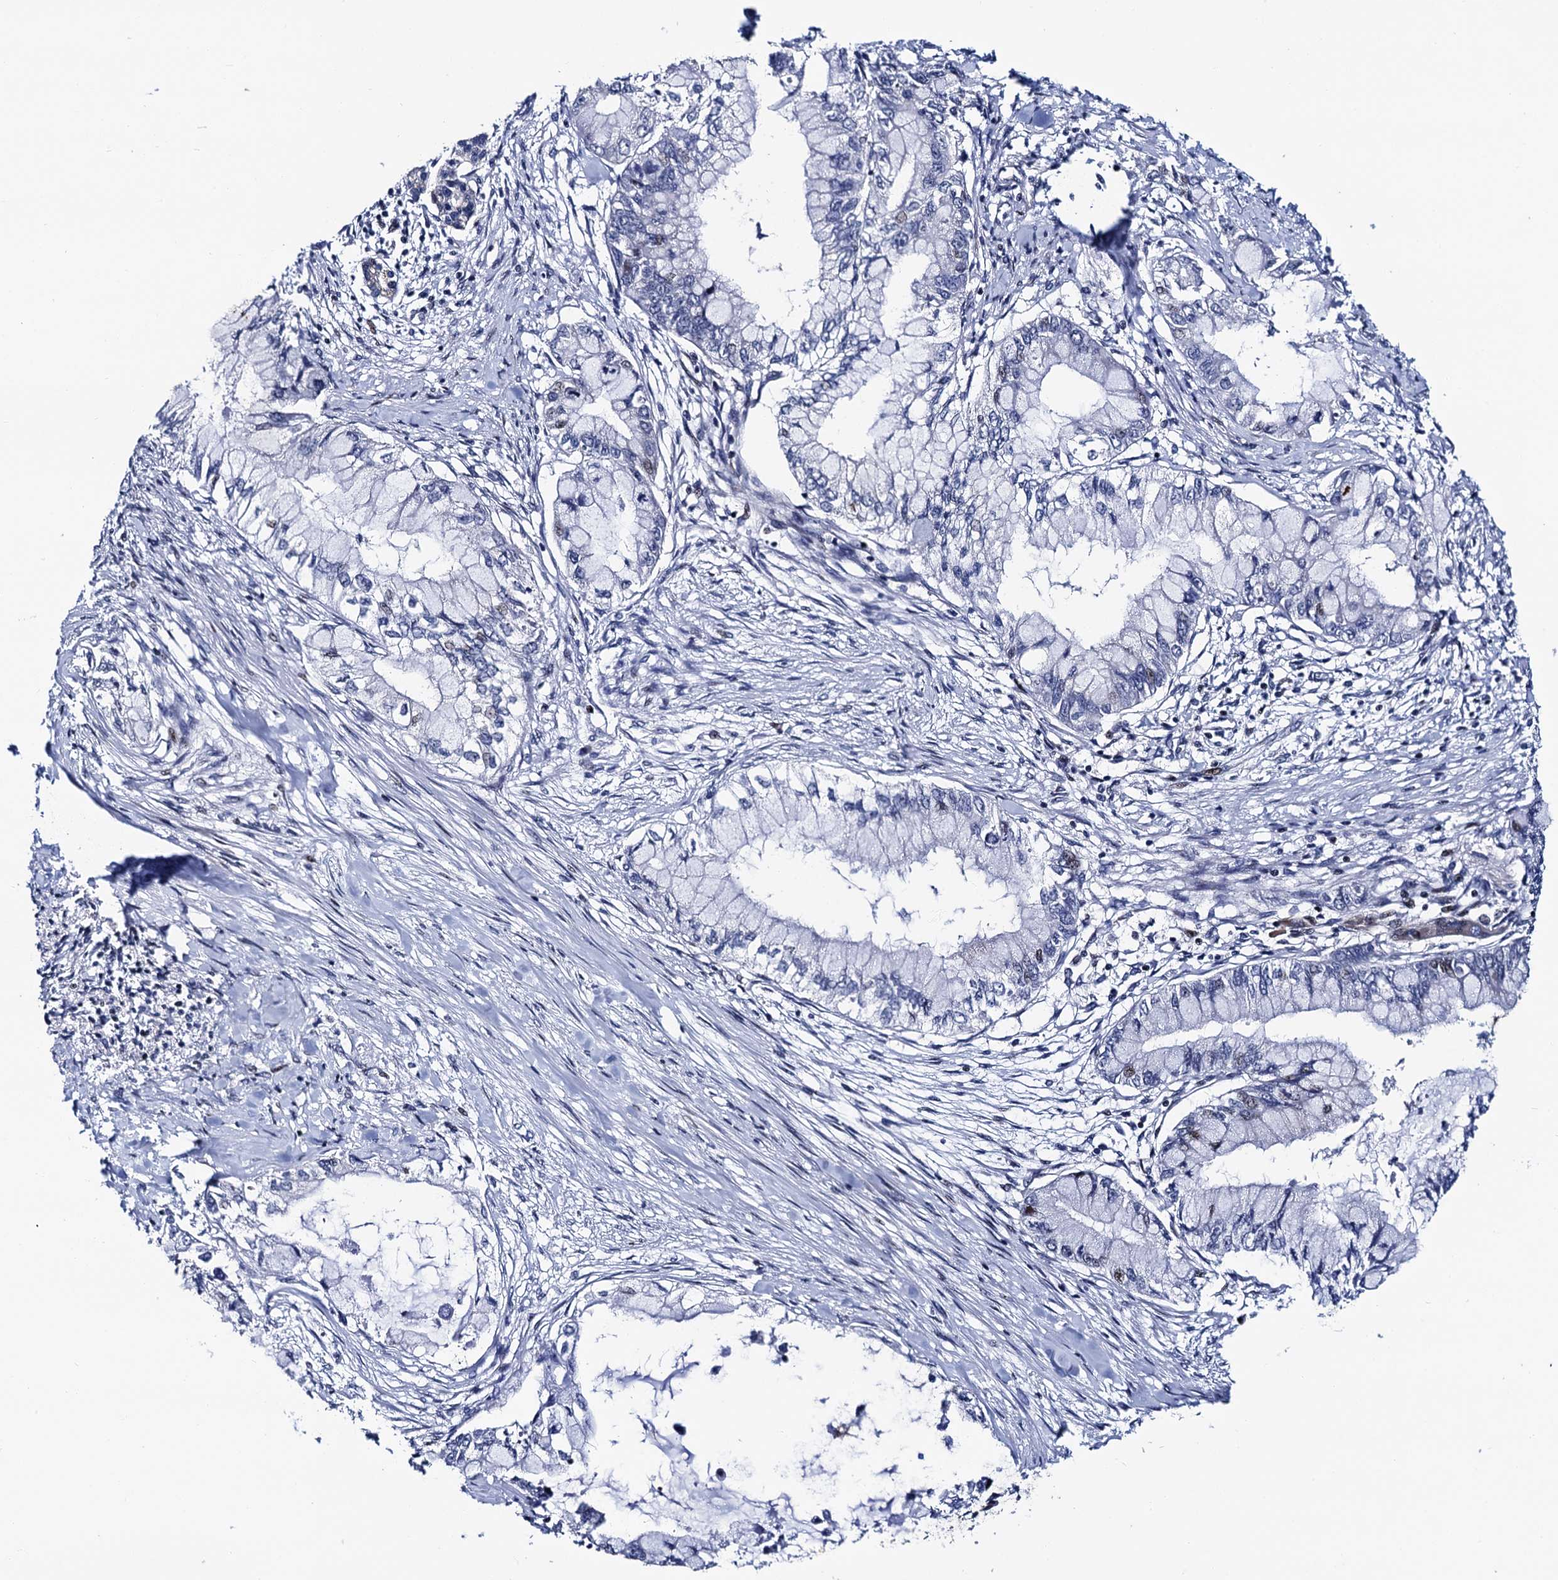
{"staining": {"intensity": "negative", "quantity": "none", "location": "none"}, "tissue": "pancreatic cancer", "cell_type": "Tumor cells", "image_type": "cancer", "snomed": [{"axis": "morphology", "description": "Adenocarcinoma, NOS"}, {"axis": "topography", "description": "Pancreas"}], "caption": "Immunohistochemistry (IHC) of human pancreatic cancer (adenocarcinoma) exhibits no positivity in tumor cells.", "gene": "TRMT112", "patient": {"sex": "male", "age": 48}}